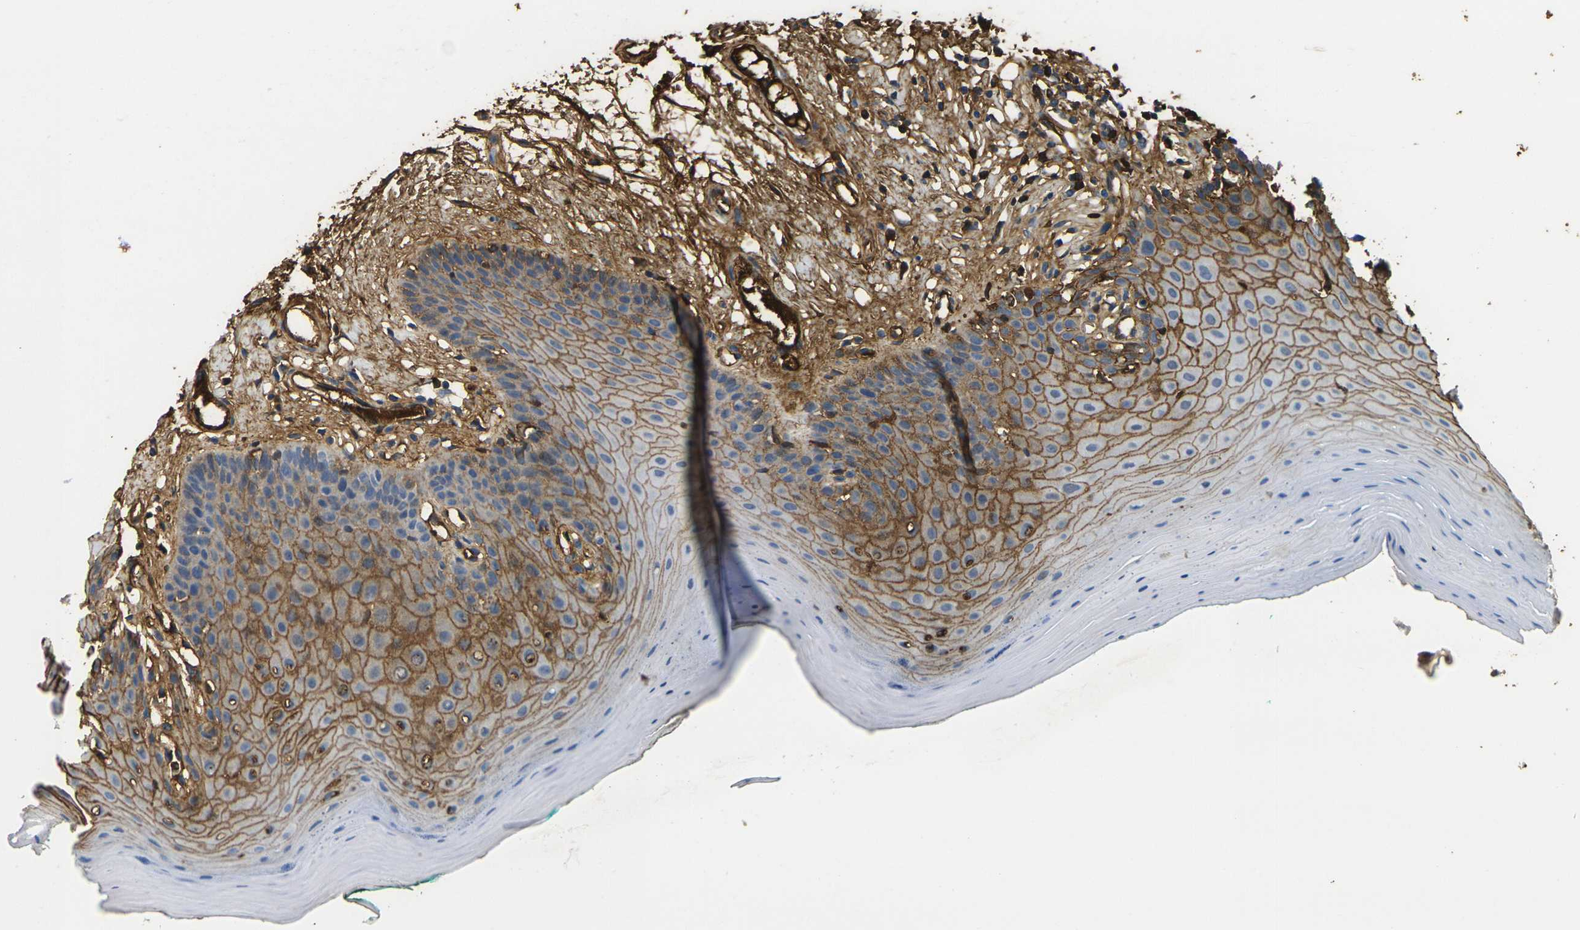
{"staining": {"intensity": "moderate", "quantity": "25%-75%", "location": "cytoplasmic/membranous"}, "tissue": "oral mucosa", "cell_type": "Squamous epithelial cells", "image_type": "normal", "snomed": [{"axis": "morphology", "description": "Normal tissue, NOS"}, {"axis": "topography", "description": "Skeletal muscle"}, {"axis": "topography", "description": "Oral tissue"}], "caption": "Protein analysis of normal oral mucosa exhibits moderate cytoplasmic/membranous positivity in about 25%-75% of squamous epithelial cells. The staining was performed using DAB (3,3'-diaminobenzidine) to visualize the protein expression in brown, while the nuclei were stained in blue with hematoxylin (Magnification: 20x).", "gene": "PLCD1", "patient": {"sex": "male", "age": 58}}